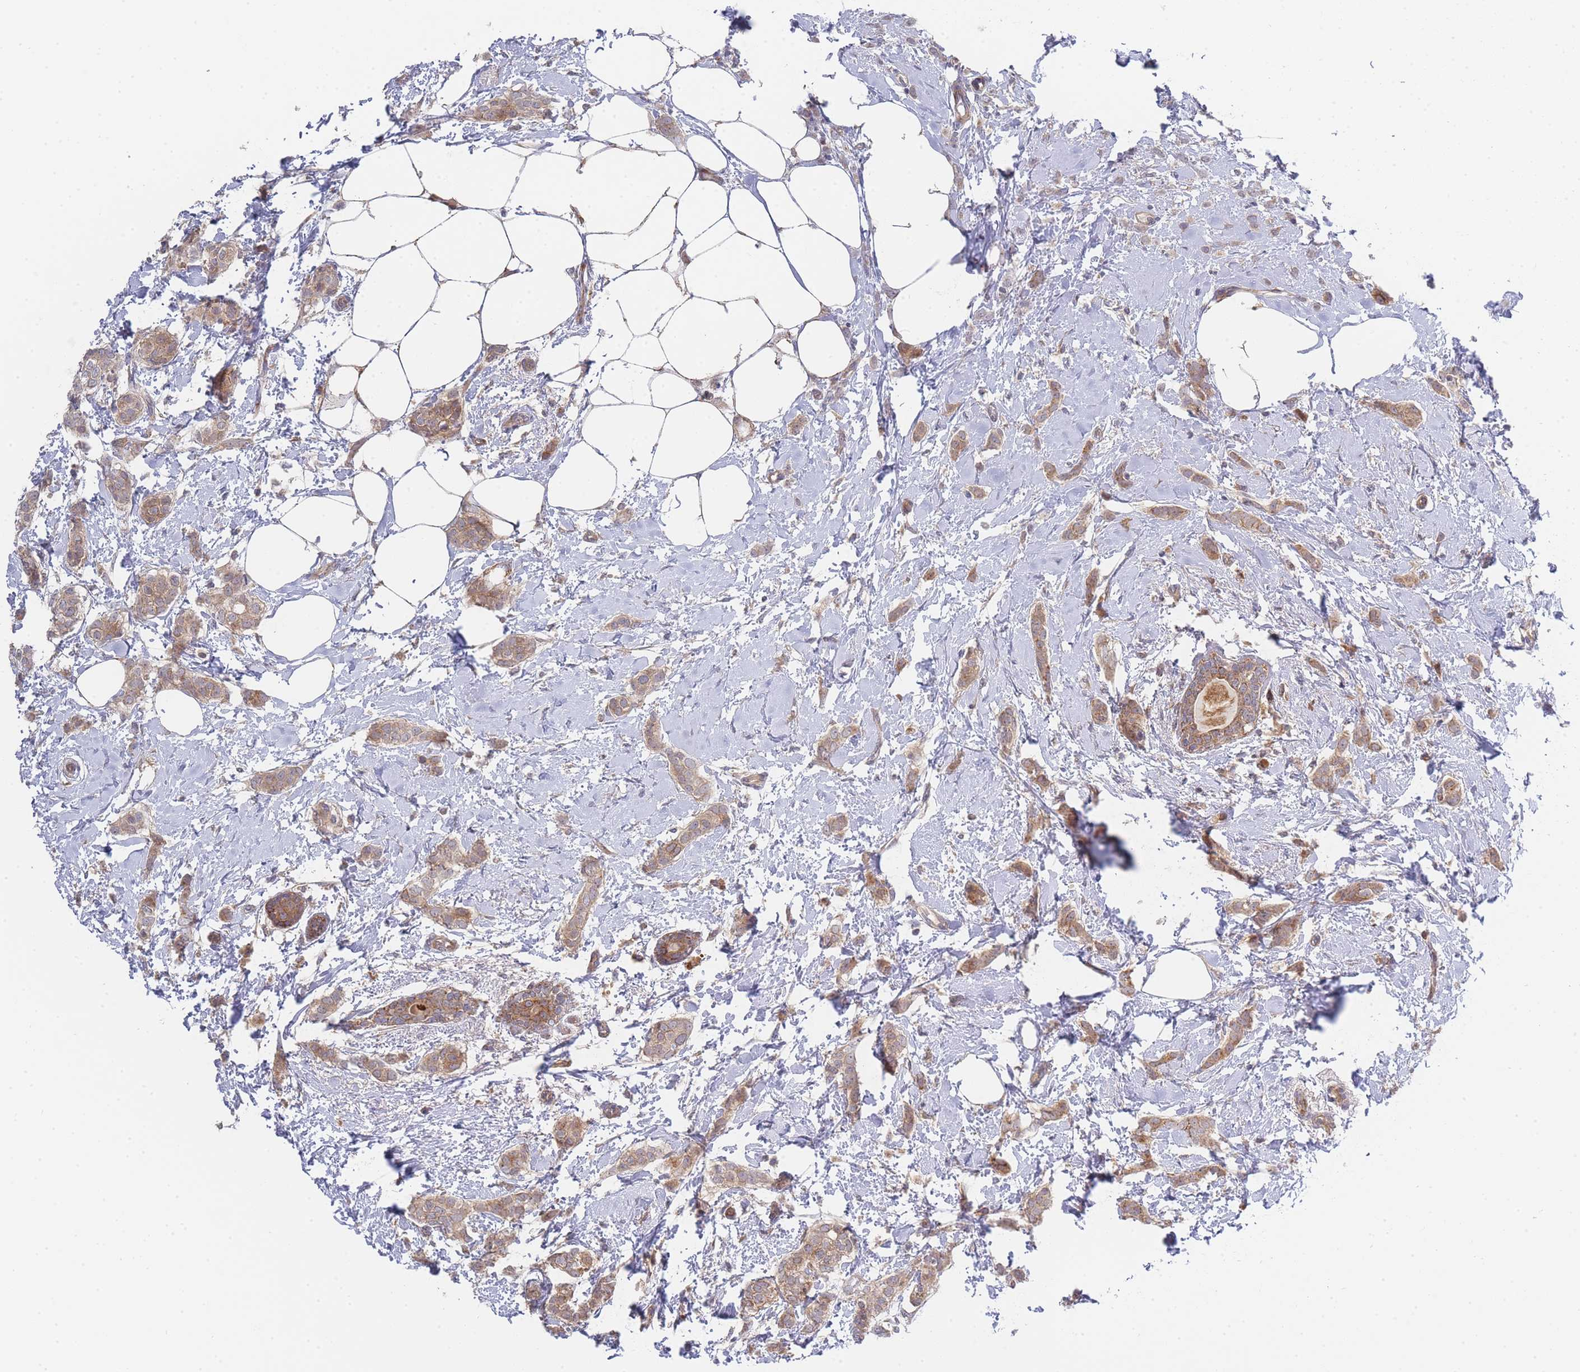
{"staining": {"intensity": "moderate", "quantity": ">75%", "location": "cytoplasmic/membranous"}, "tissue": "breast cancer", "cell_type": "Tumor cells", "image_type": "cancer", "snomed": [{"axis": "morphology", "description": "Duct carcinoma"}, {"axis": "topography", "description": "Breast"}], "caption": "Immunohistochemistry image of neoplastic tissue: breast infiltrating ductal carcinoma stained using immunohistochemistry exhibits medium levels of moderate protein expression localized specifically in the cytoplasmic/membranous of tumor cells, appearing as a cytoplasmic/membranous brown color.", "gene": "TRIM26", "patient": {"sex": "female", "age": 72}}